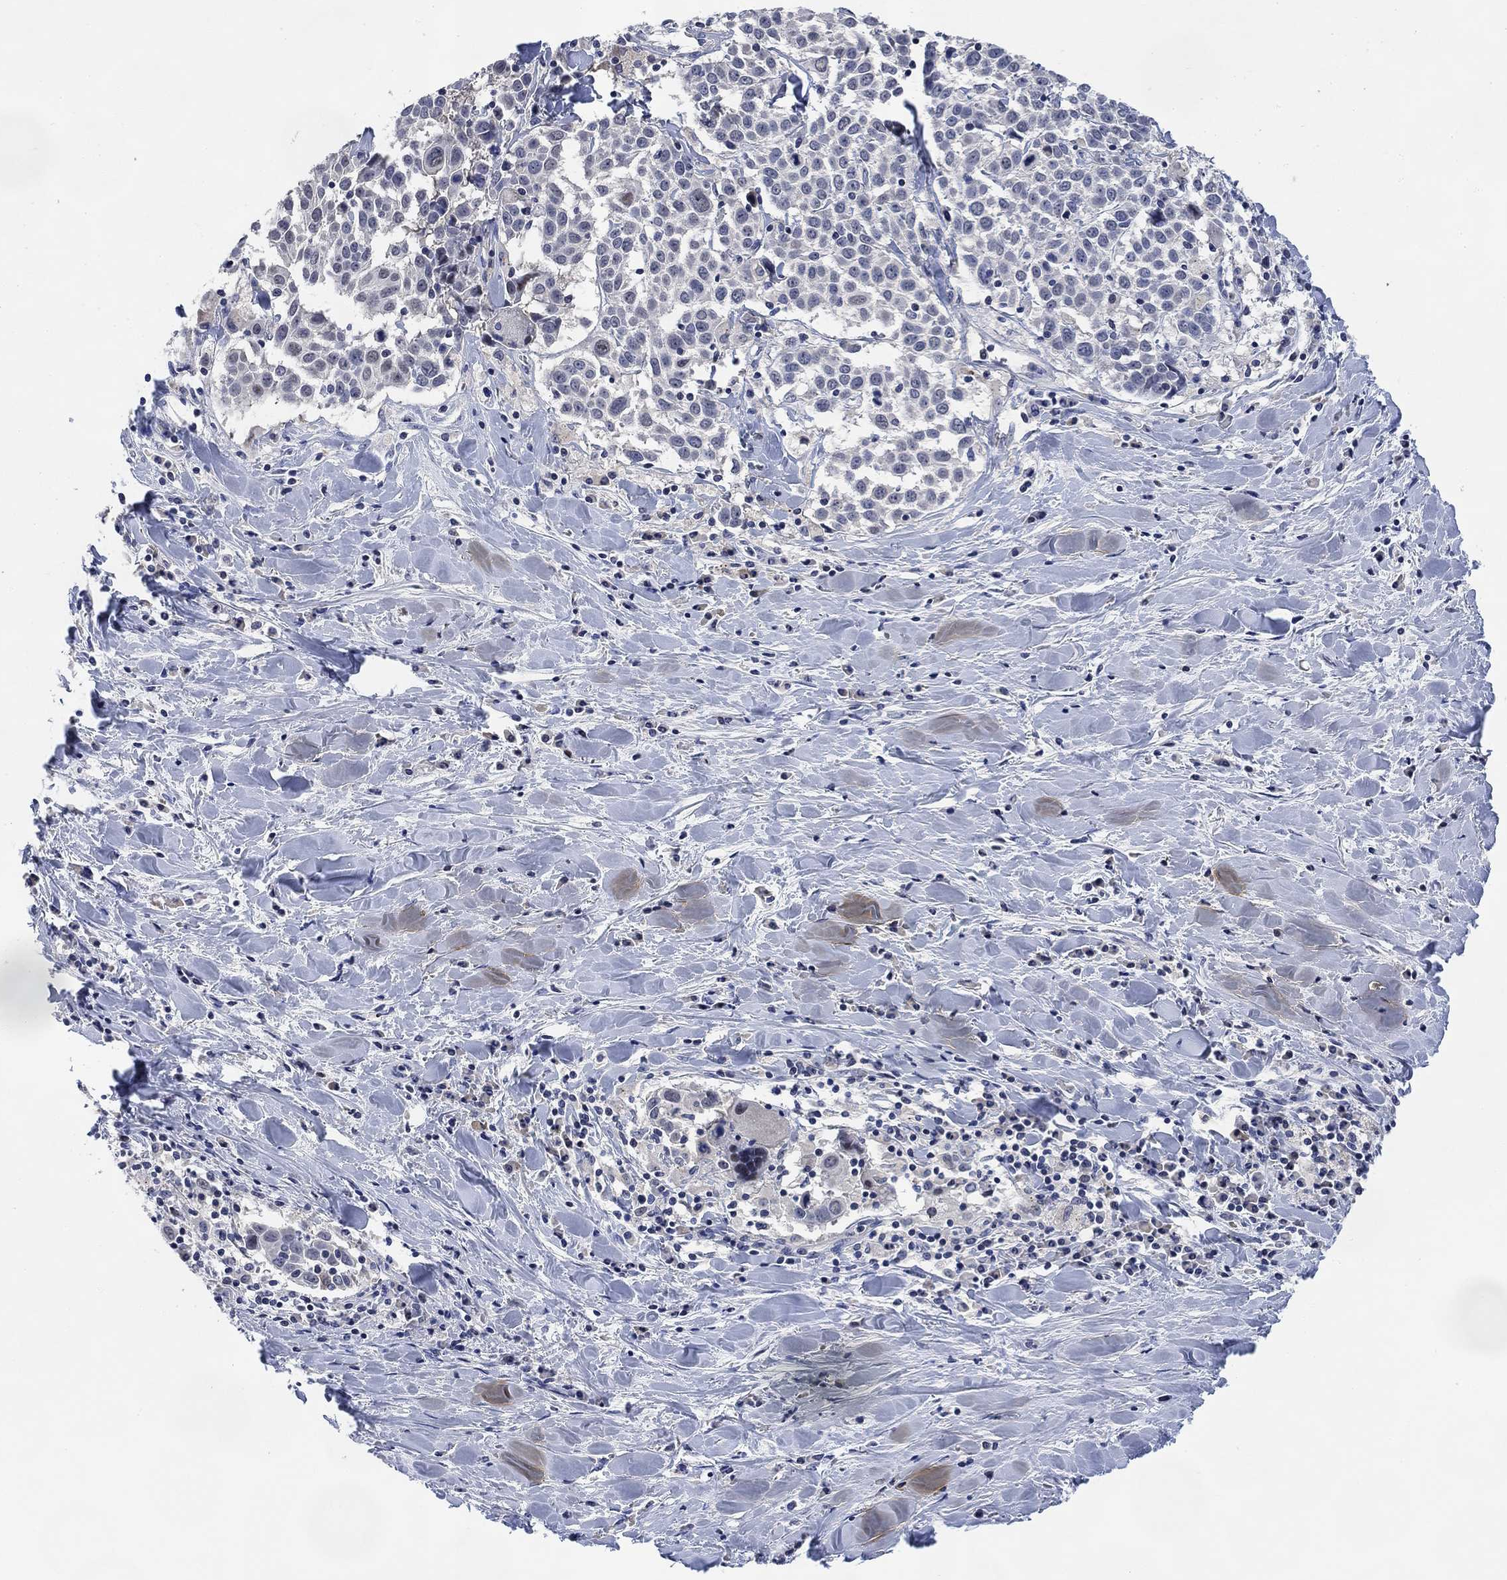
{"staining": {"intensity": "negative", "quantity": "none", "location": "none"}, "tissue": "lung cancer", "cell_type": "Tumor cells", "image_type": "cancer", "snomed": [{"axis": "morphology", "description": "Squamous cell carcinoma, NOS"}, {"axis": "topography", "description": "Lung"}], "caption": "The image reveals no staining of tumor cells in lung cancer. Nuclei are stained in blue.", "gene": "DAZL", "patient": {"sex": "male", "age": 57}}